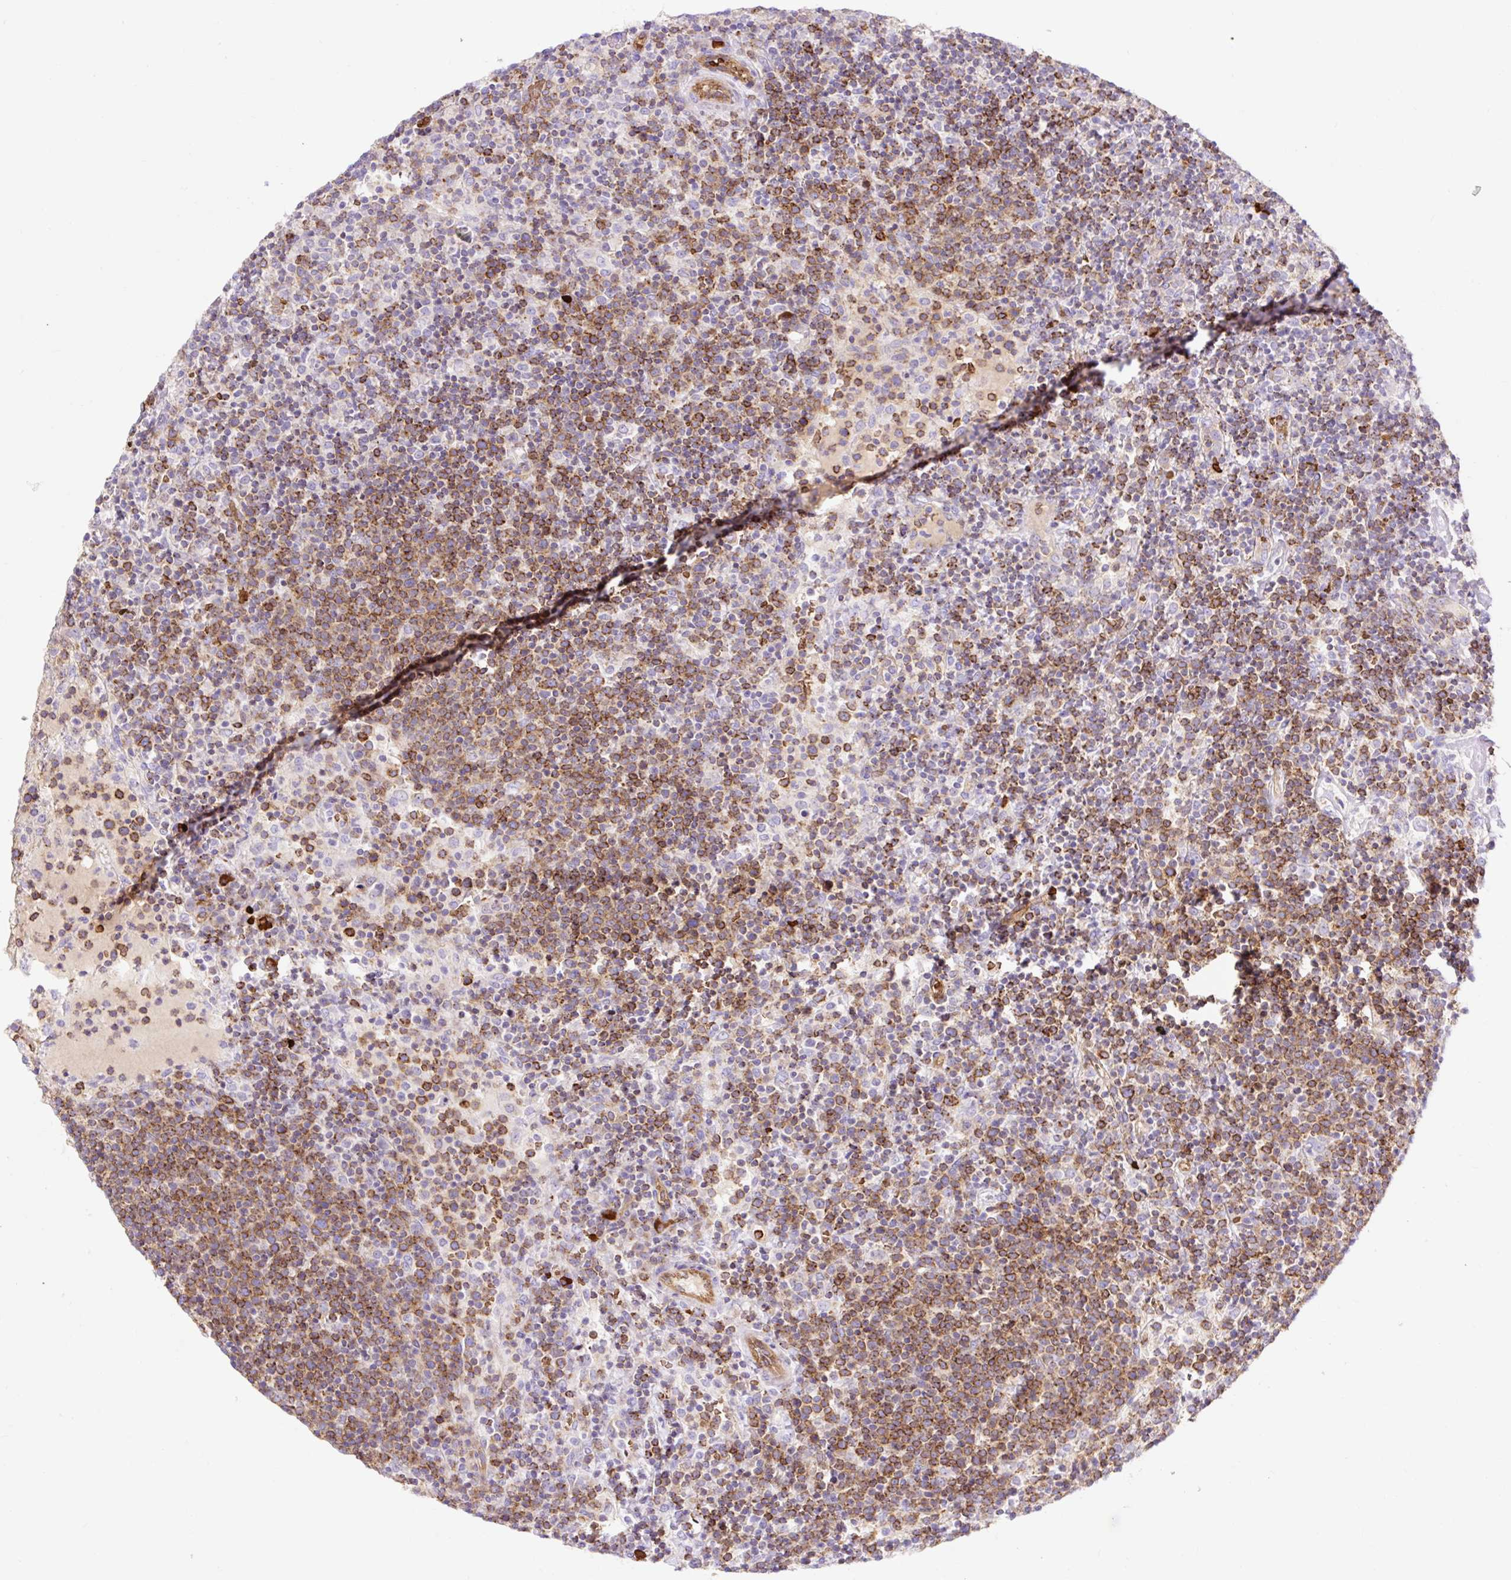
{"staining": {"intensity": "strong", "quantity": "25%-75%", "location": "cytoplasmic/membranous"}, "tissue": "lymphoma", "cell_type": "Tumor cells", "image_type": "cancer", "snomed": [{"axis": "morphology", "description": "Malignant lymphoma, non-Hodgkin's type, High grade"}, {"axis": "topography", "description": "Lymph node"}], "caption": "There is high levels of strong cytoplasmic/membranous expression in tumor cells of high-grade malignant lymphoma, non-Hodgkin's type, as demonstrated by immunohistochemical staining (brown color).", "gene": "HIP1R", "patient": {"sex": "male", "age": 61}}